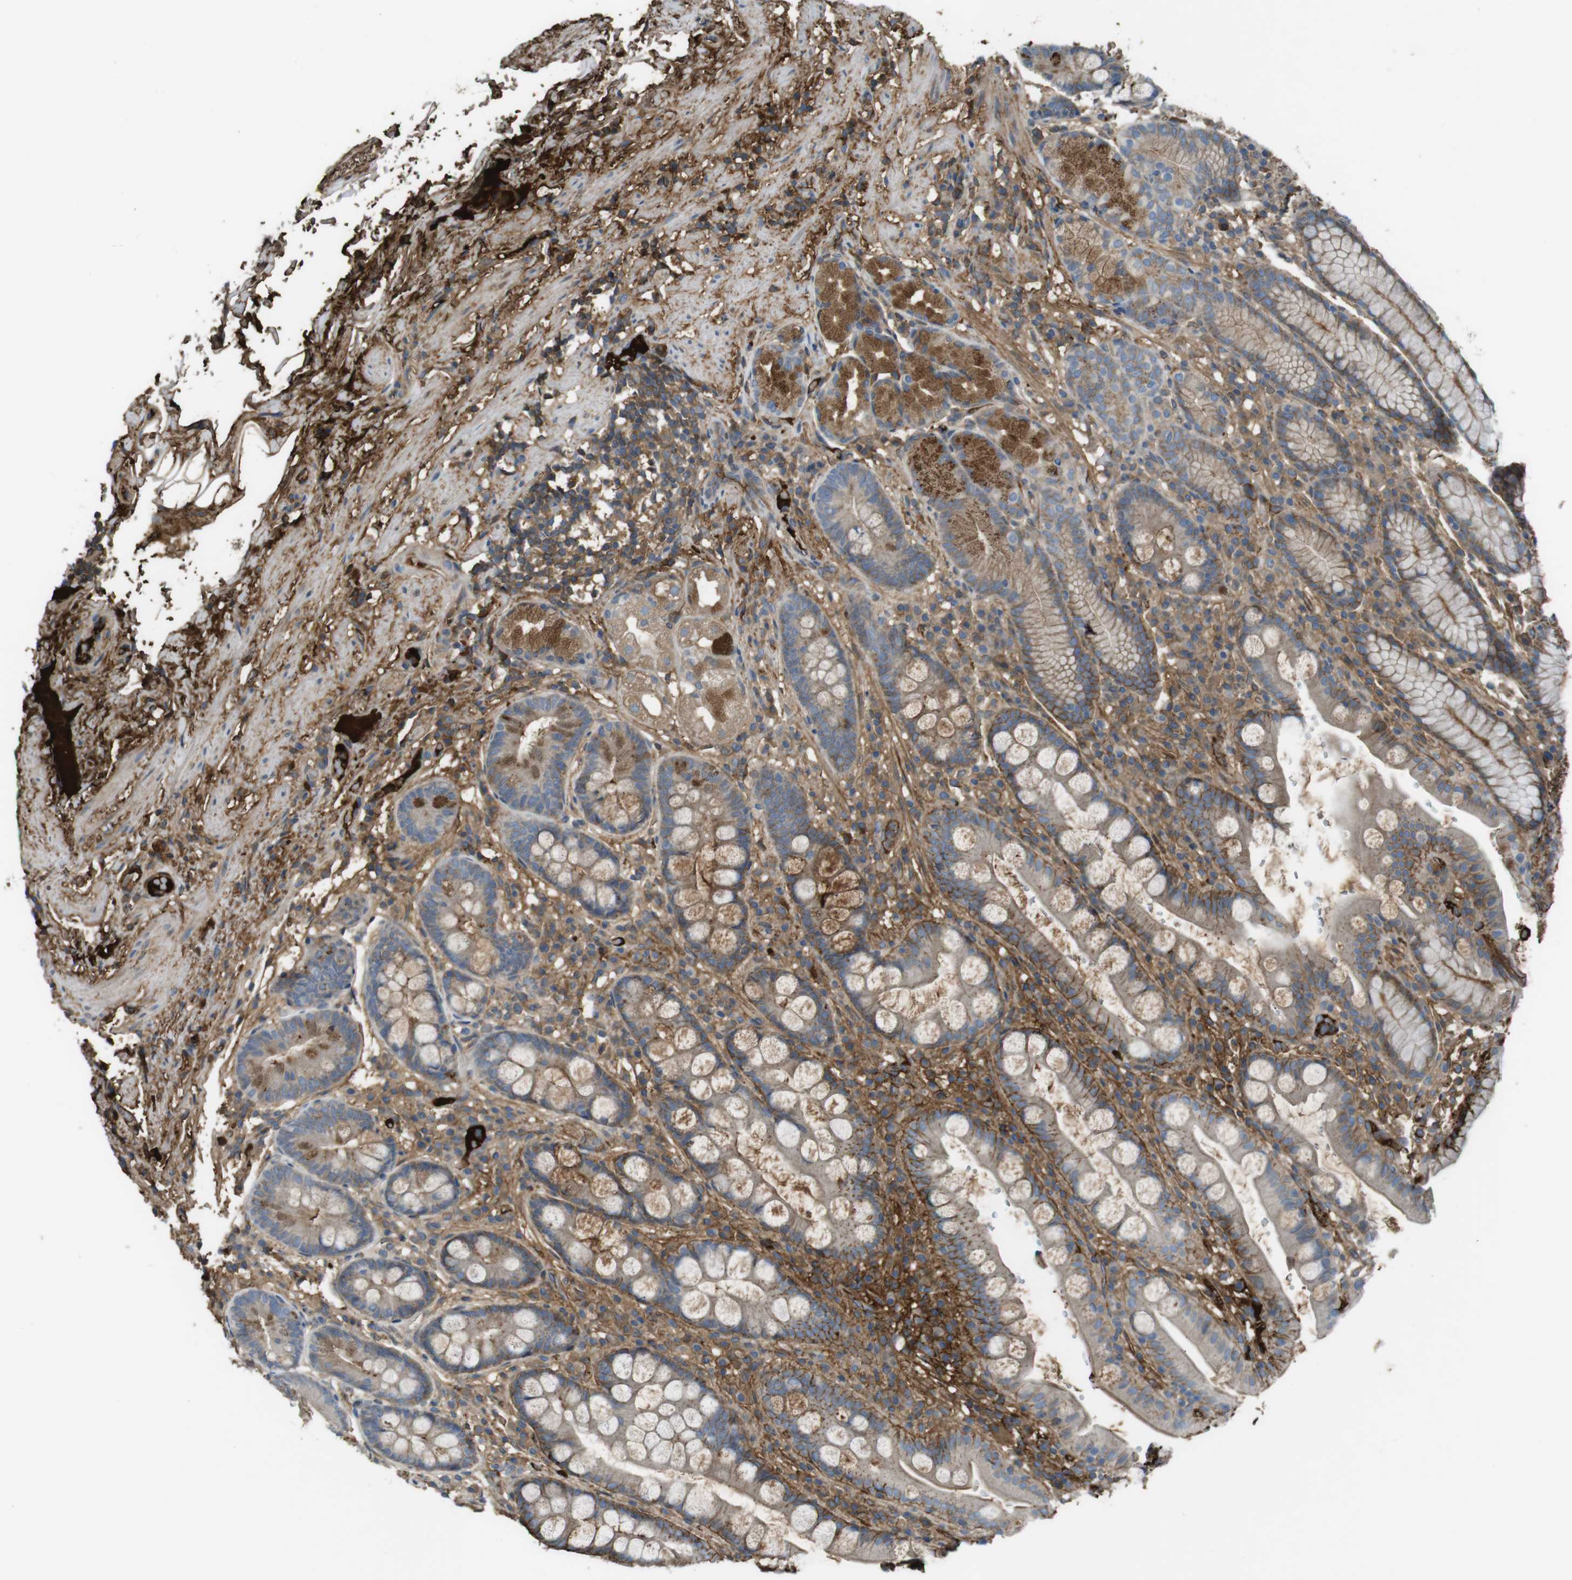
{"staining": {"intensity": "moderate", "quantity": "<25%", "location": "cytoplasmic/membranous"}, "tissue": "stomach", "cell_type": "Glandular cells", "image_type": "normal", "snomed": [{"axis": "morphology", "description": "Normal tissue, NOS"}, {"axis": "topography", "description": "Stomach, lower"}], "caption": "IHC (DAB) staining of normal human stomach reveals moderate cytoplasmic/membranous protein expression in approximately <25% of glandular cells.", "gene": "LTBP4", "patient": {"sex": "male", "age": 52}}